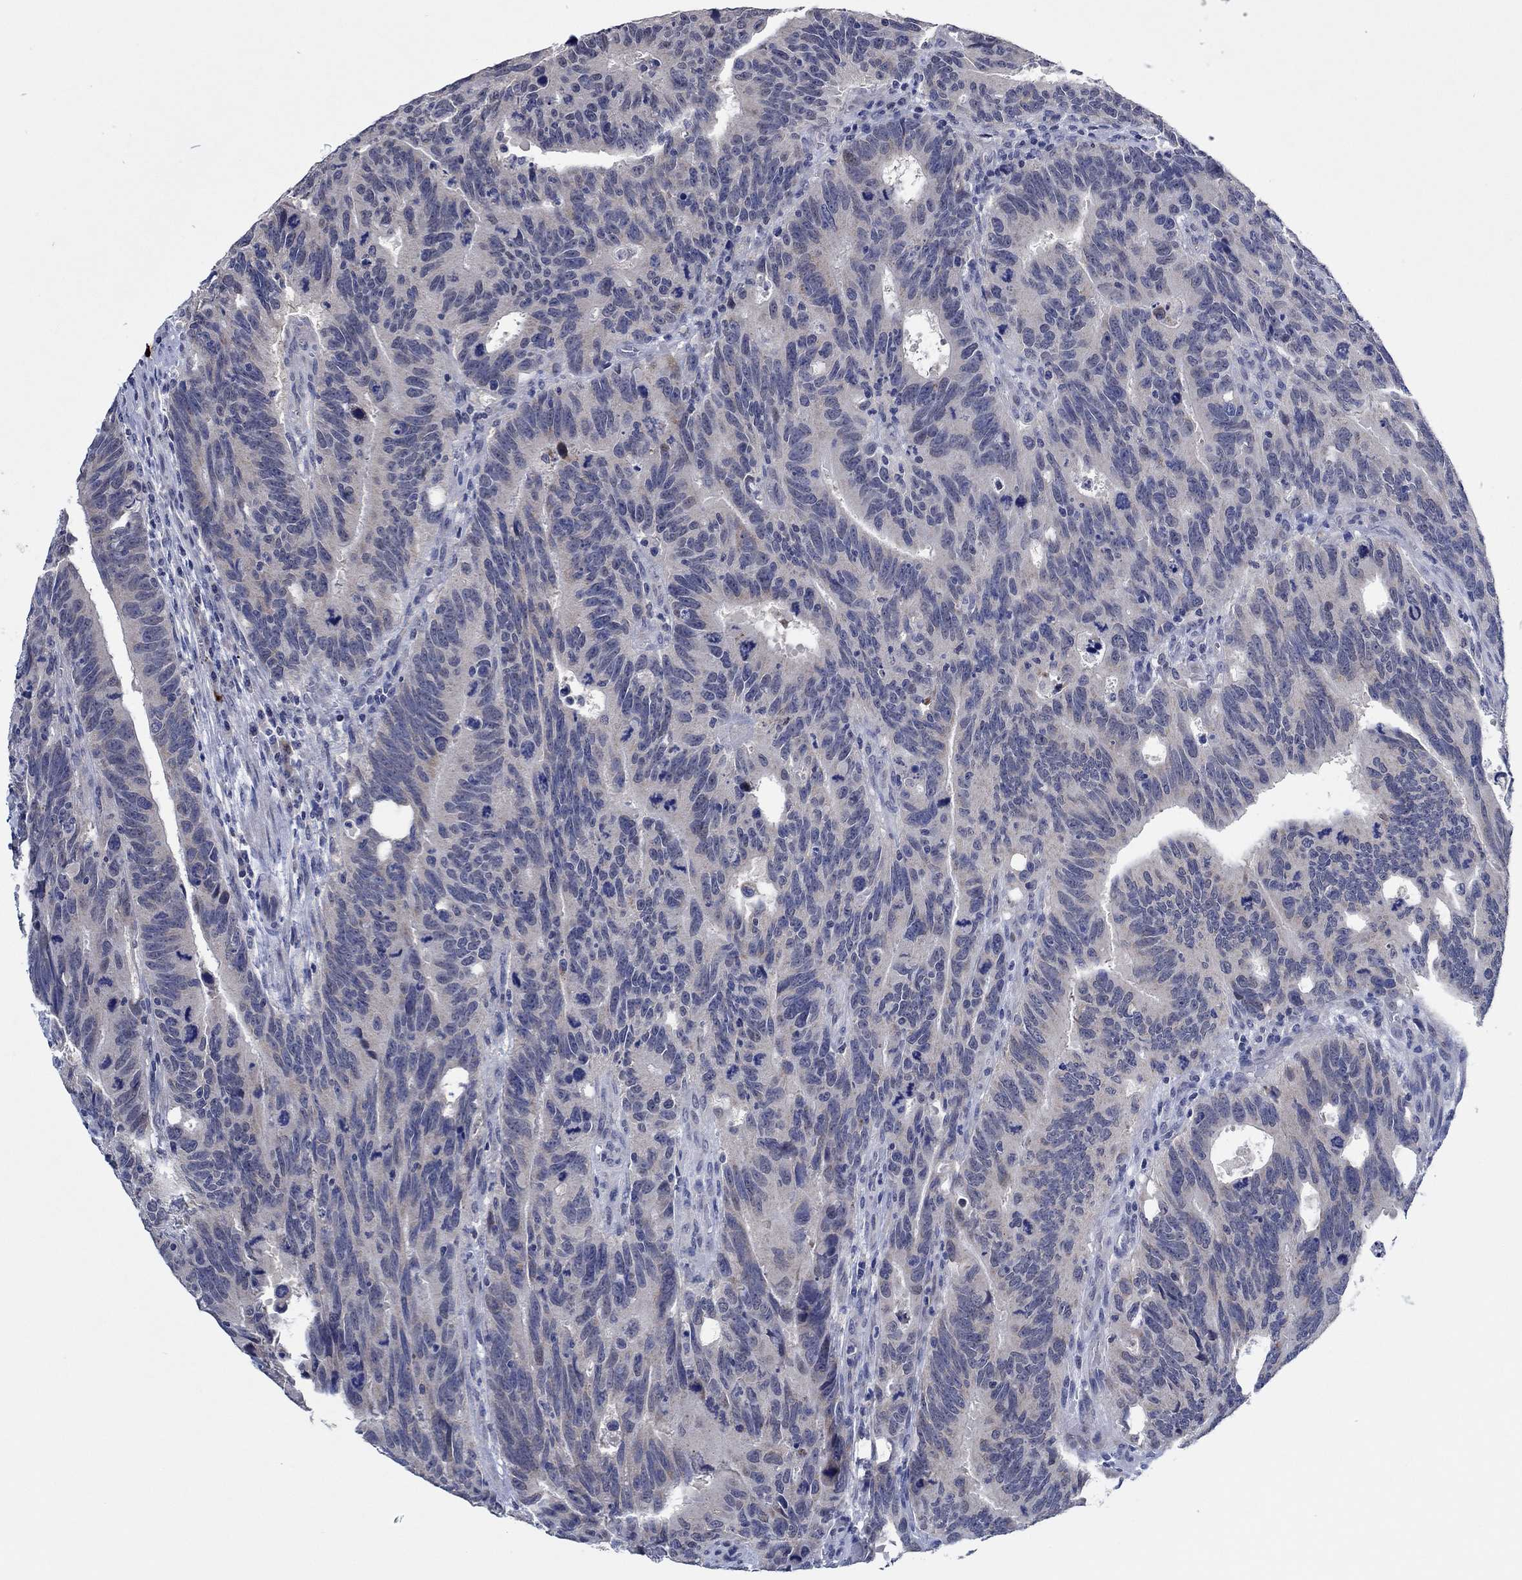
{"staining": {"intensity": "negative", "quantity": "none", "location": "none"}, "tissue": "colorectal cancer", "cell_type": "Tumor cells", "image_type": "cancer", "snomed": [{"axis": "morphology", "description": "Adenocarcinoma, NOS"}, {"axis": "topography", "description": "Colon"}], "caption": "Photomicrograph shows no significant protein expression in tumor cells of colorectal cancer. Brightfield microscopy of immunohistochemistry stained with DAB (brown) and hematoxylin (blue), captured at high magnification.", "gene": "PRRT3", "patient": {"sex": "female", "age": 77}}